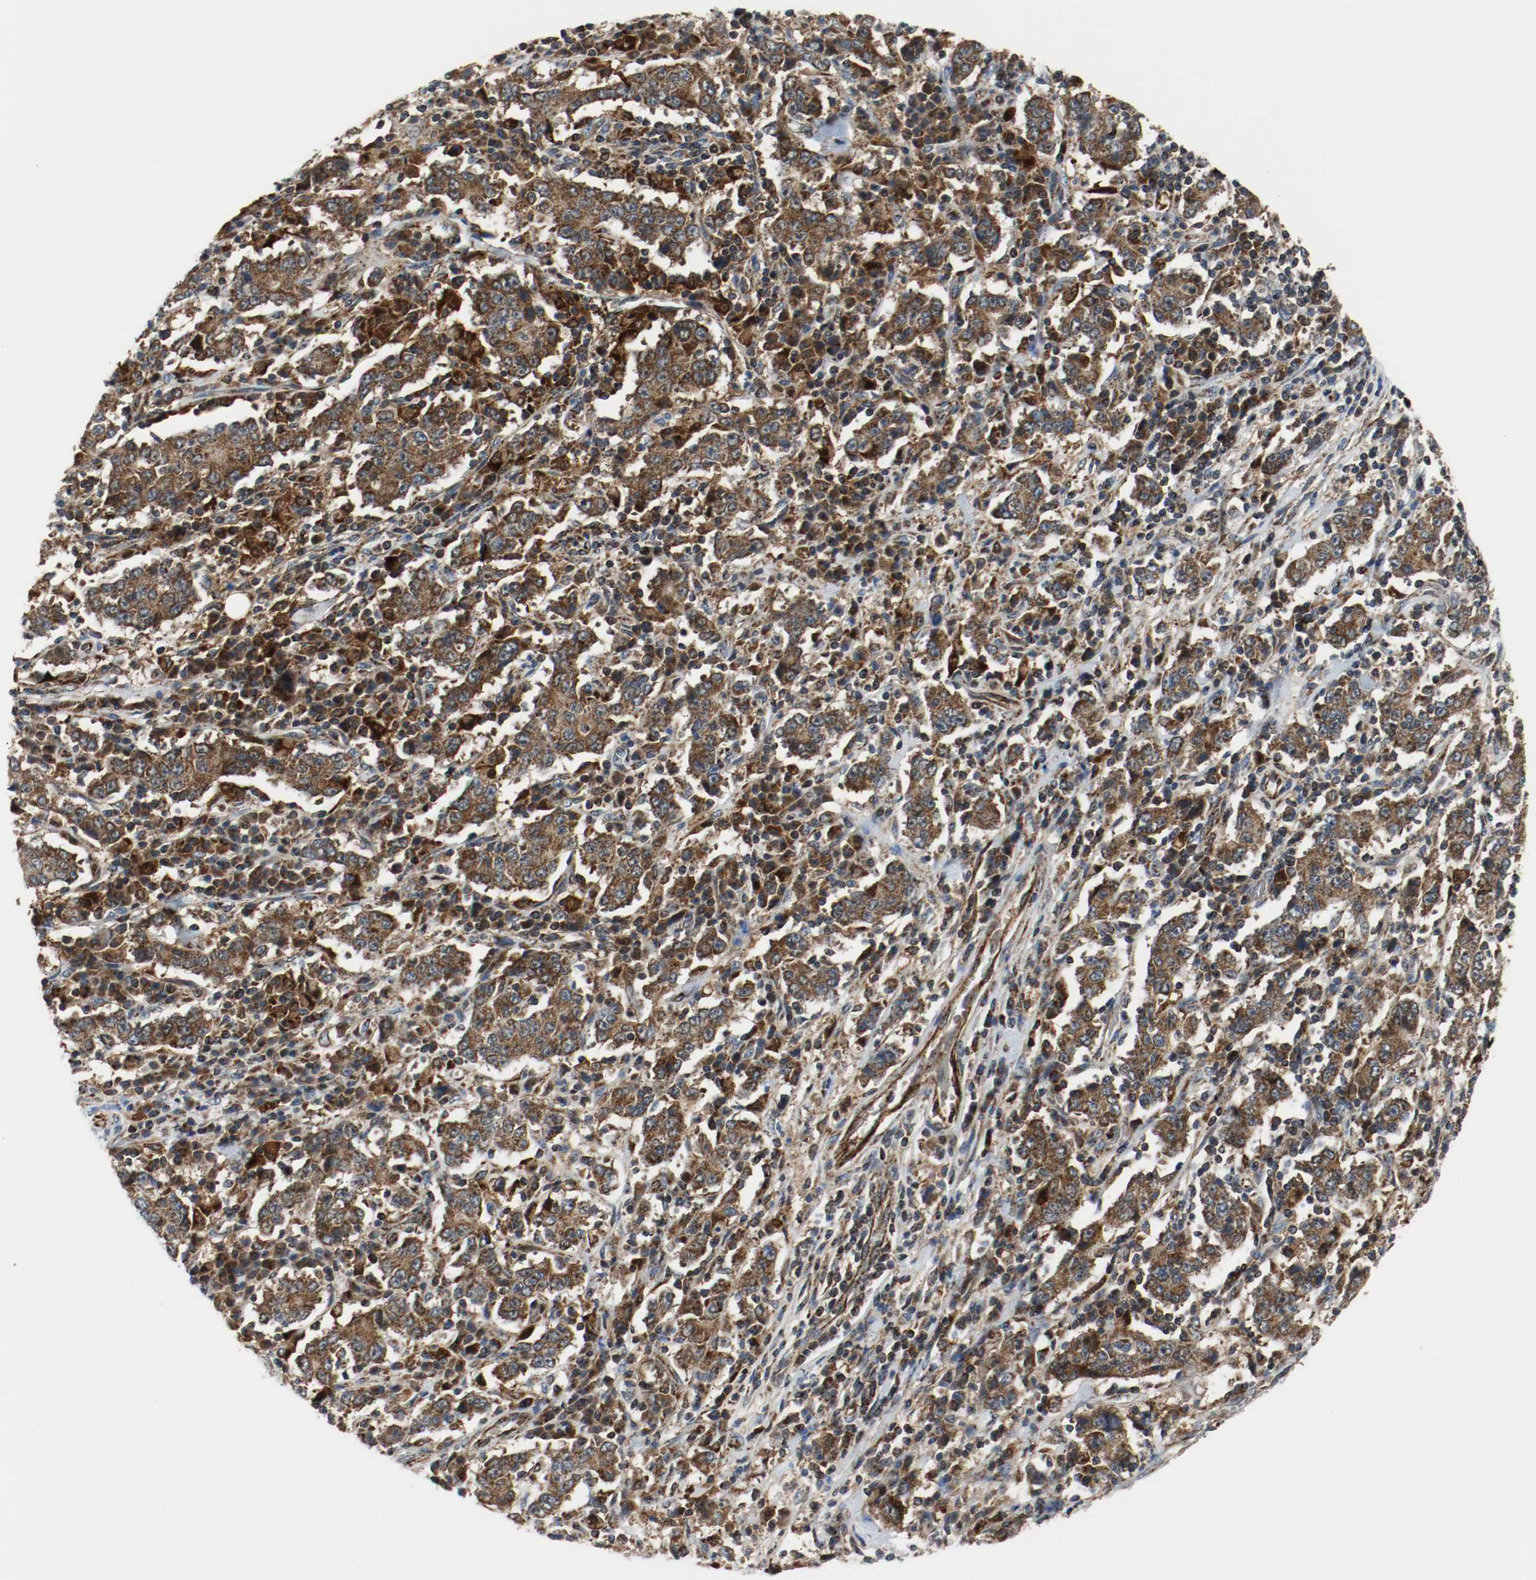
{"staining": {"intensity": "strong", "quantity": ">75%", "location": "cytoplasmic/membranous"}, "tissue": "stomach cancer", "cell_type": "Tumor cells", "image_type": "cancer", "snomed": [{"axis": "morphology", "description": "Normal tissue, NOS"}, {"axis": "morphology", "description": "Adenocarcinoma, NOS"}, {"axis": "topography", "description": "Stomach, upper"}, {"axis": "topography", "description": "Stomach"}], "caption": "A high amount of strong cytoplasmic/membranous positivity is appreciated in approximately >75% of tumor cells in stomach cancer tissue. Ihc stains the protein of interest in brown and the nuclei are stained blue.", "gene": "TXNRD1", "patient": {"sex": "male", "age": 59}}